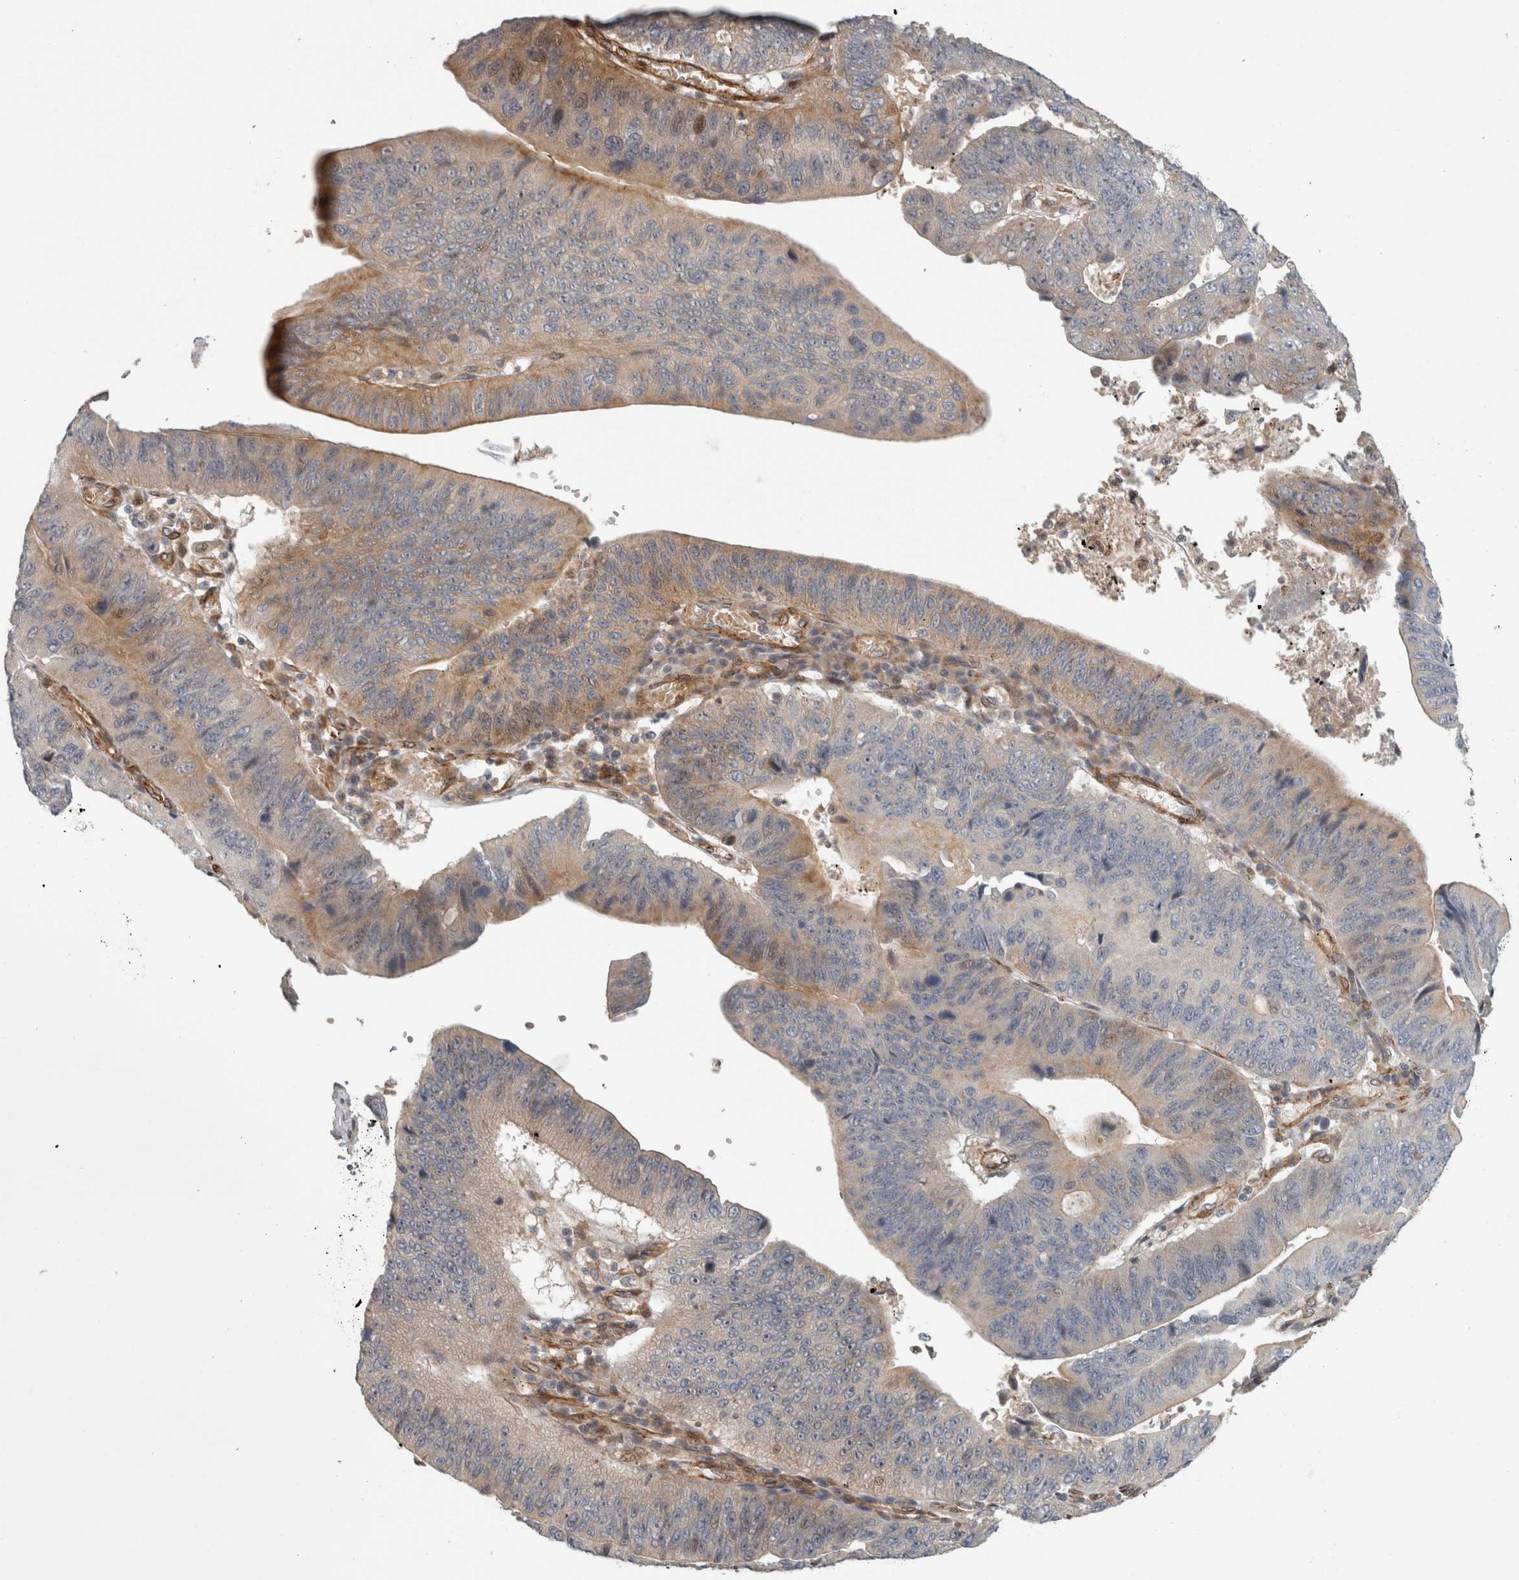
{"staining": {"intensity": "weak", "quantity": "25%-75%", "location": "cytoplasmic/membranous"}, "tissue": "stomach cancer", "cell_type": "Tumor cells", "image_type": "cancer", "snomed": [{"axis": "morphology", "description": "Adenocarcinoma, NOS"}, {"axis": "topography", "description": "Stomach"}], "caption": "A brown stain highlights weak cytoplasmic/membranous expression of a protein in human stomach cancer tumor cells. The staining was performed using DAB (3,3'-diaminobenzidine), with brown indicating positive protein expression. Nuclei are stained blue with hematoxylin.", "gene": "SIPA1L2", "patient": {"sex": "male", "age": 59}}